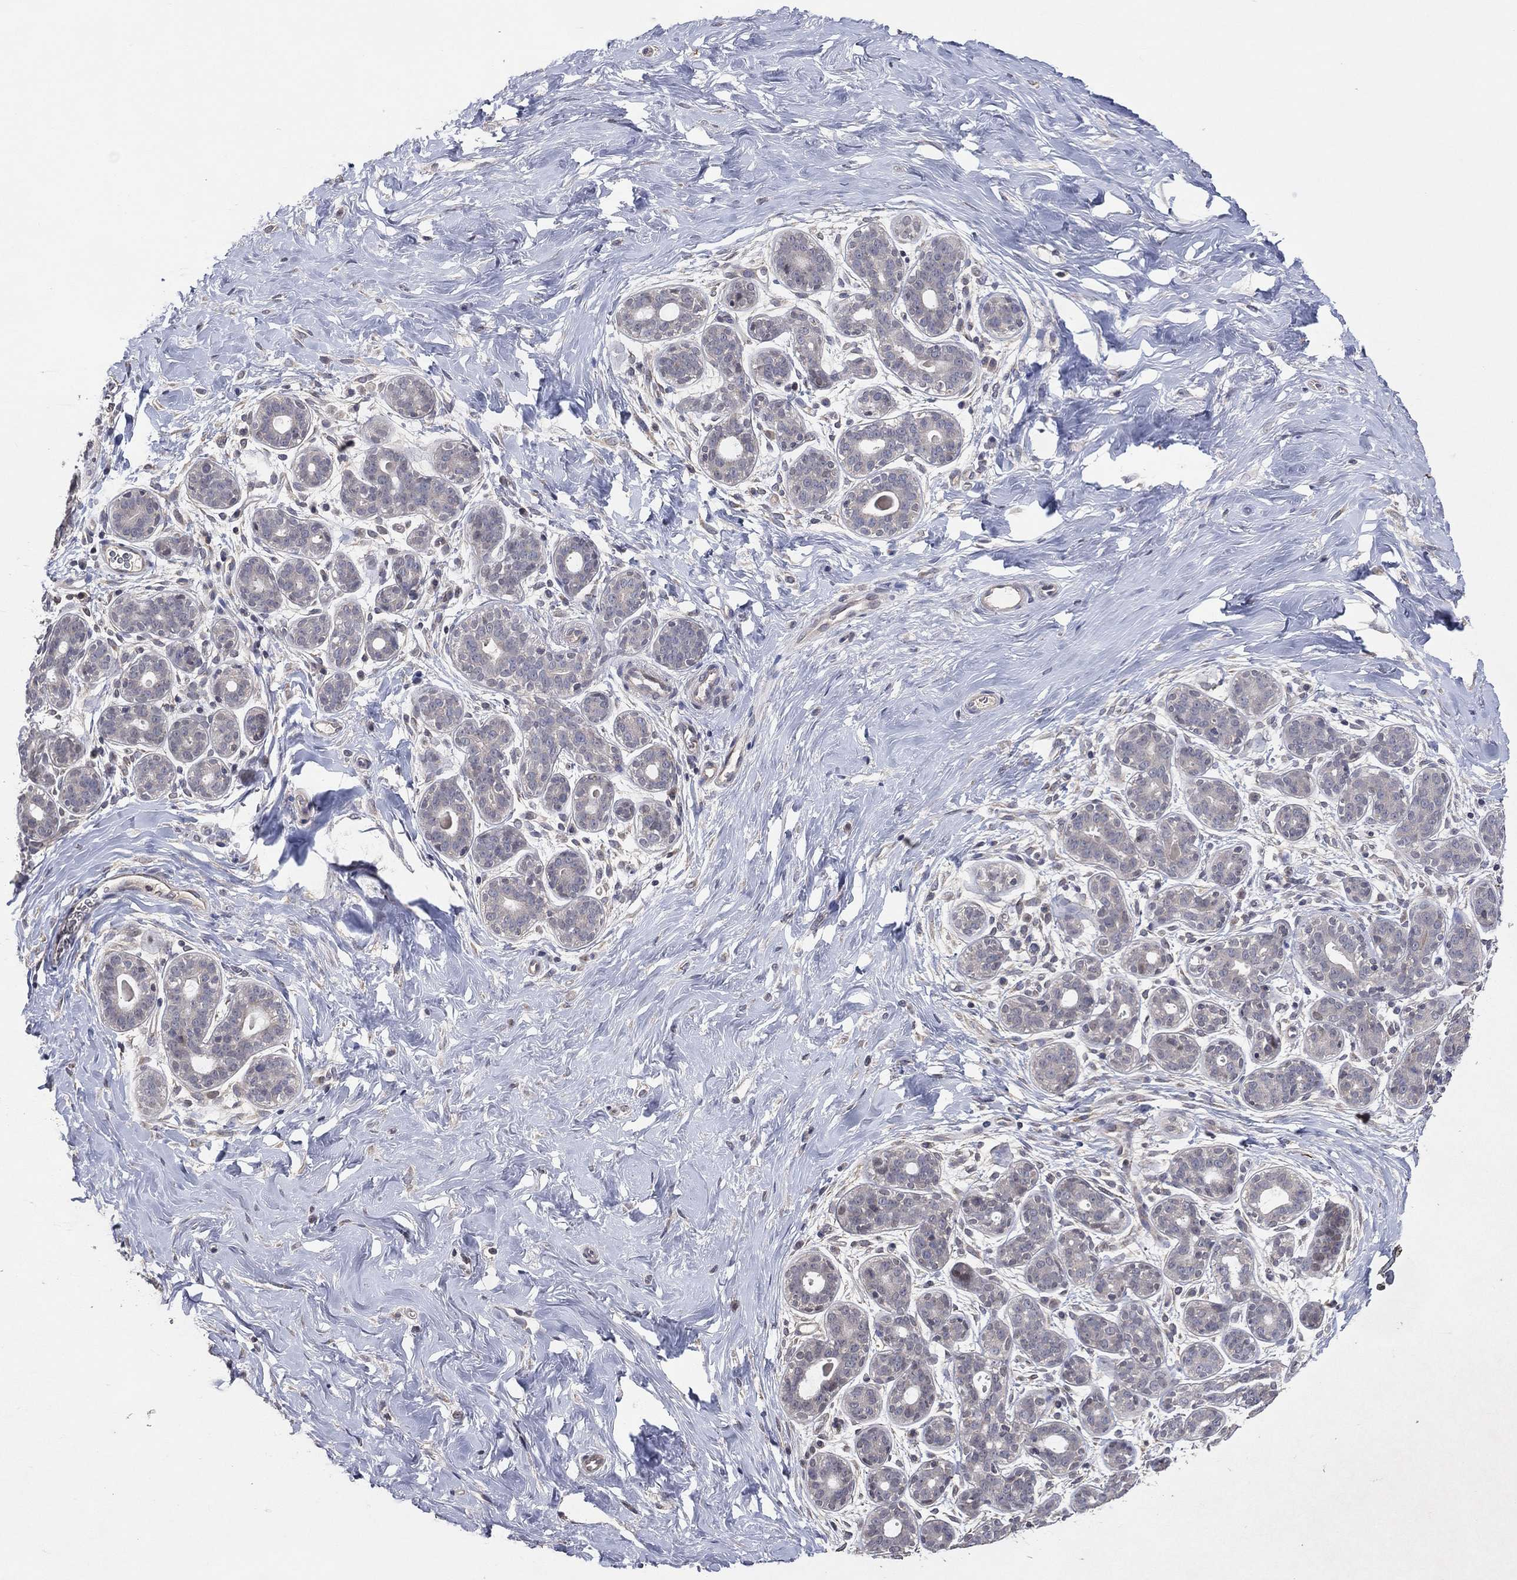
{"staining": {"intensity": "negative", "quantity": "none", "location": "none"}, "tissue": "breast", "cell_type": "Adipocytes", "image_type": "normal", "snomed": [{"axis": "morphology", "description": "Normal tissue, NOS"}, {"axis": "topography", "description": "Breast"}], "caption": "DAB immunohistochemical staining of normal breast displays no significant staining in adipocytes. (DAB immunohistochemistry (IHC) visualized using brightfield microscopy, high magnification).", "gene": "DNAH7", "patient": {"sex": "female", "age": 43}}